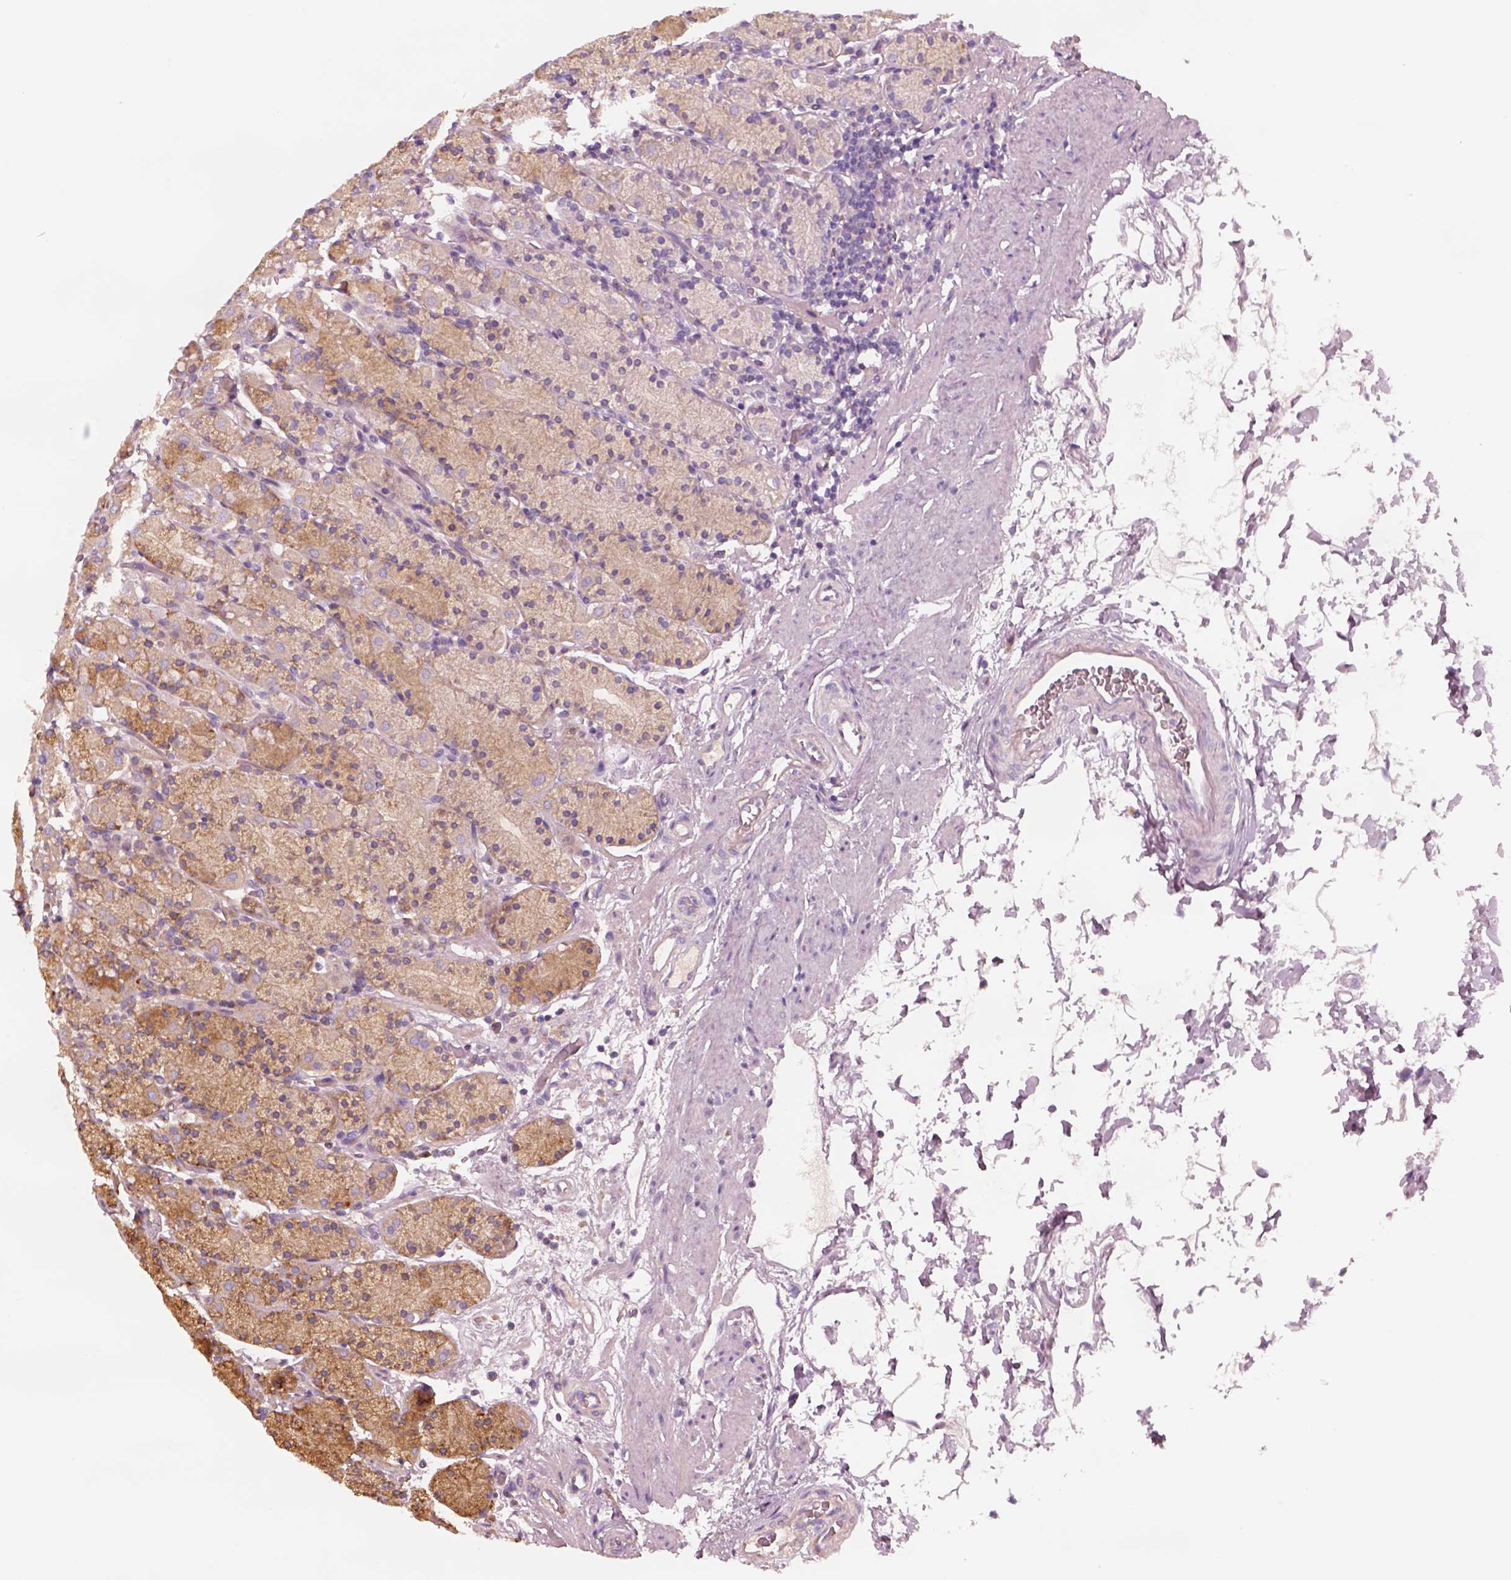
{"staining": {"intensity": "moderate", "quantity": "<25%", "location": "cytoplasmic/membranous"}, "tissue": "stomach", "cell_type": "Glandular cells", "image_type": "normal", "snomed": [{"axis": "morphology", "description": "Normal tissue, NOS"}, {"axis": "topography", "description": "Stomach, upper"}, {"axis": "topography", "description": "Stomach"}], "caption": "Immunohistochemistry (IHC) image of benign stomach stained for a protein (brown), which reveals low levels of moderate cytoplasmic/membranous expression in approximately <25% of glandular cells.", "gene": "ASCC2", "patient": {"sex": "male", "age": 62}}